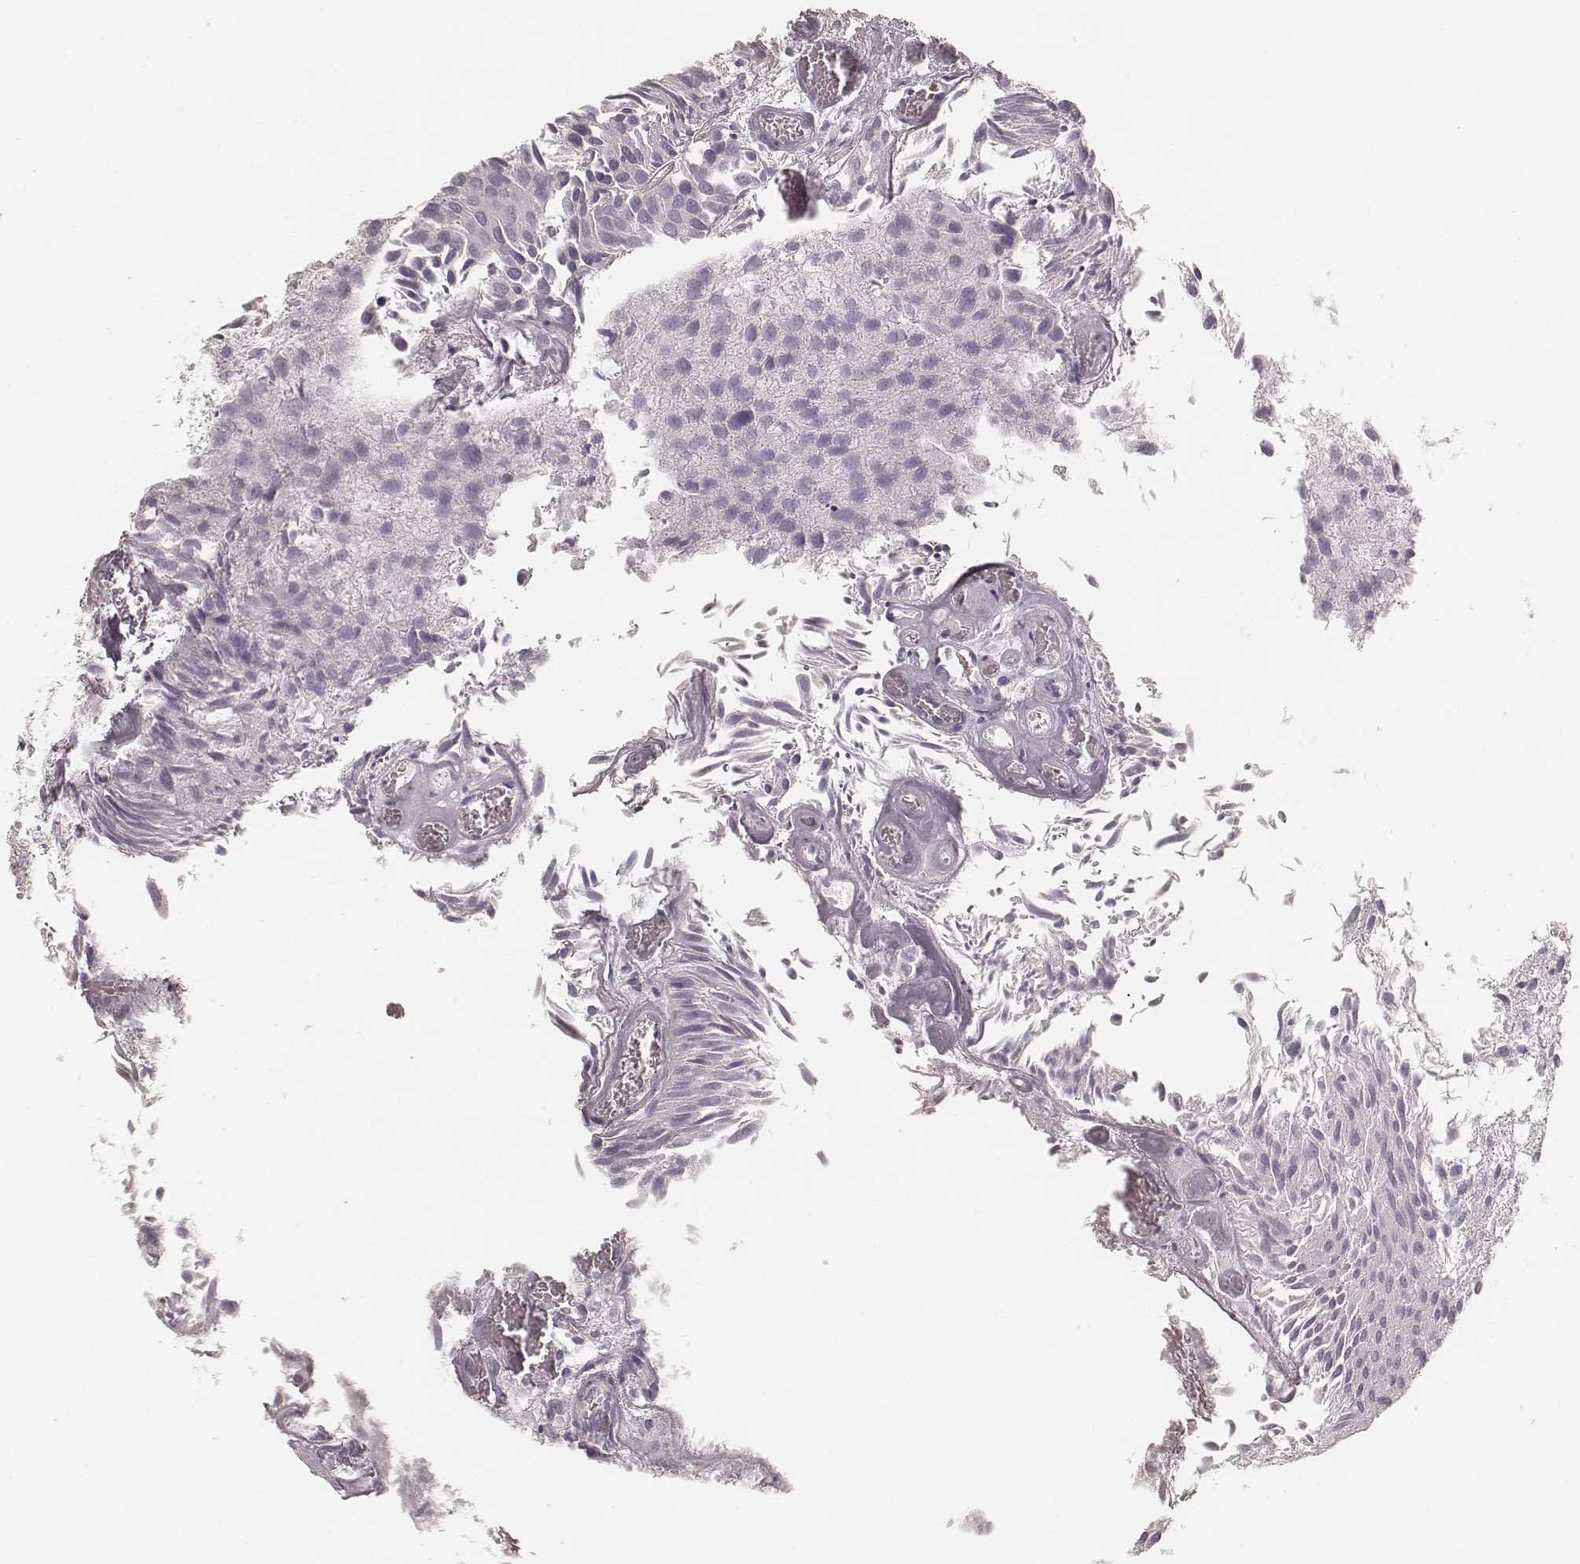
{"staining": {"intensity": "negative", "quantity": "none", "location": "none"}, "tissue": "urothelial cancer", "cell_type": "Tumor cells", "image_type": "cancer", "snomed": [{"axis": "morphology", "description": "Urothelial carcinoma, Low grade"}, {"axis": "topography", "description": "Urinary bladder"}], "caption": "Urothelial carcinoma (low-grade) was stained to show a protein in brown. There is no significant expression in tumor cells.", "gene": "KRT82", "patient": {"sex": "female", "age": 87}}